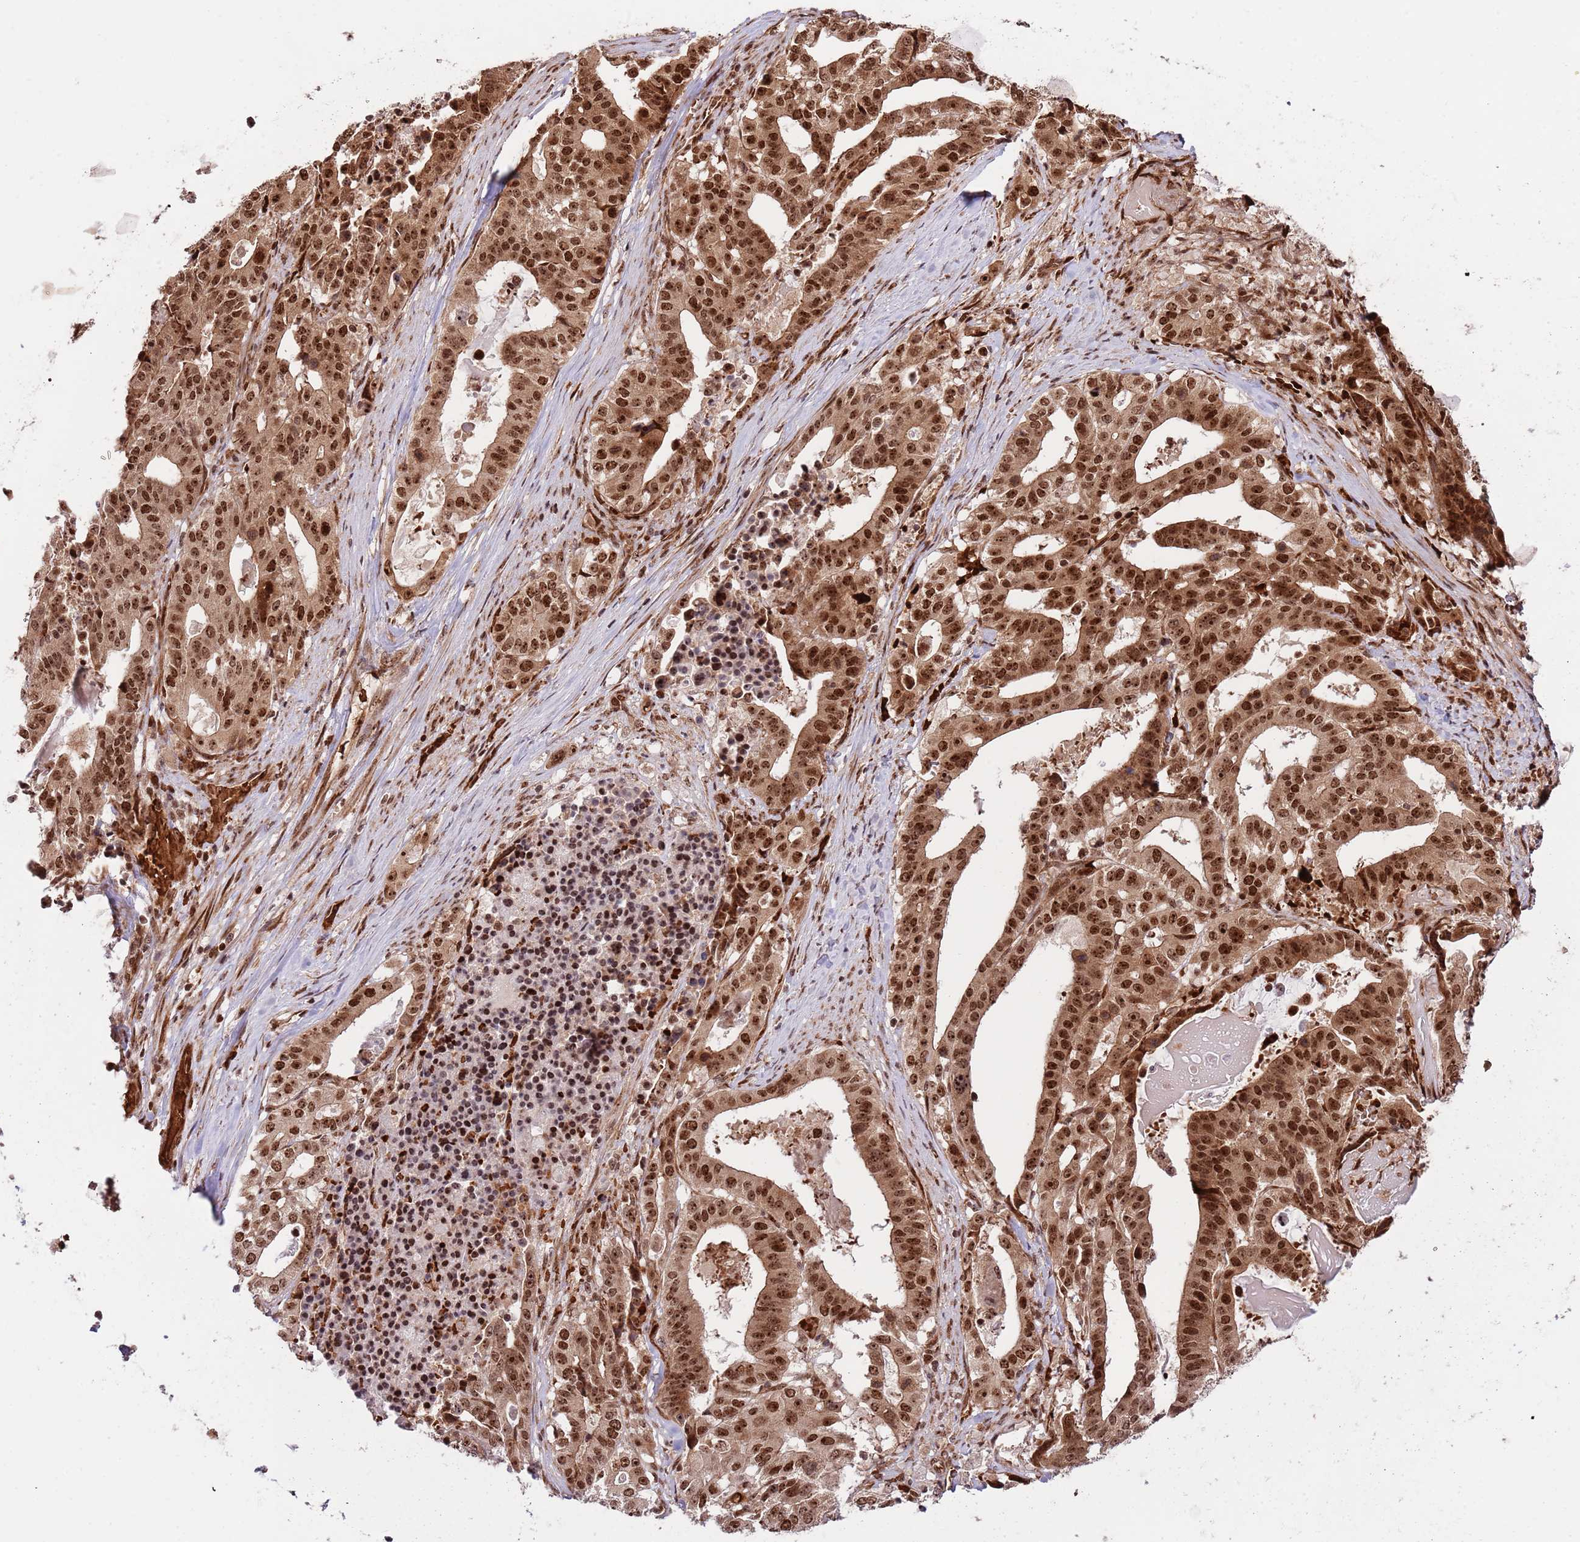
{"staining": {"intensity": "strong", "quantity": ">75%", "location": "cytoplasmic/membranous,nuclear"}, "tissue": "stomach cancer", "cell_type": "Tumor cells", "image_type": "cancer", "snomed": [{"axis": "morphology", "description": "Adenocarcinoma, NOS"}, {"axis": "topography", "description": "Stomach"}], "caption": "IHC image of neoplastic tissue: stomach cancer (adenocarcinoma) stained using immunohistochemistry (IHC) displays high levels of strong protein expression localized specifically in the cytoplasmic/membranous and nuclear of tumor cells, appearing as a cytoplasmic/membranous and nuclear brown color.", "gene": "RIF1", "patient": {"sex": "male", "age": 48}}